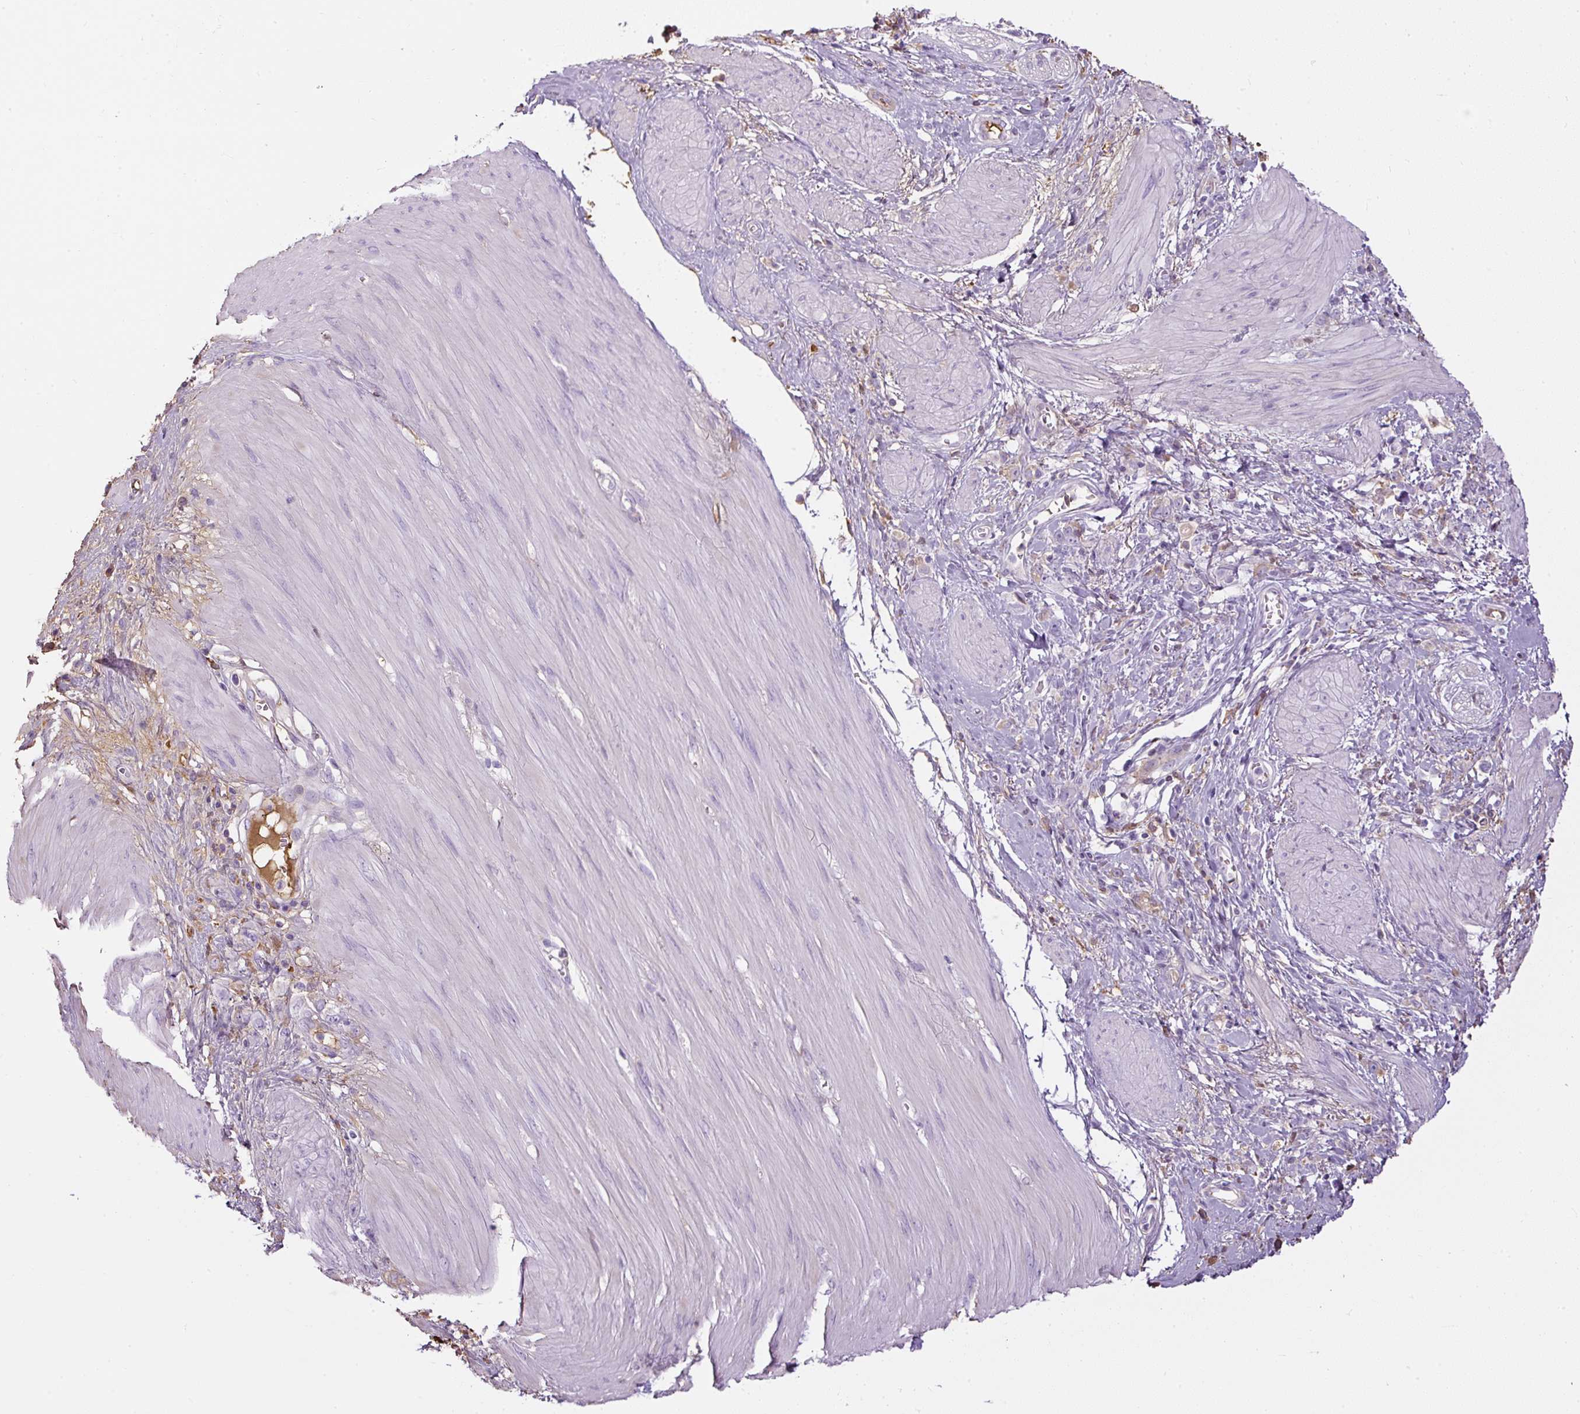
{"staining": {"intensity": "negative", "quantity": "none", "location": "none"}, "tissue": "stomach cancer", "cell_type": "Tumor cells", "image_type": "cancer", "snomed": [{"axis": "morphology", "description": "Adenocarcinoma, NOS"}, {"axis": "topography", "description": "Stomach"}], "caption": "Immunohistochemical staining of human stomach cancer (adenocarcinoma) reveals no significant expression in tumor cells.", "gene": "APOA1", "patient": {"sex": "female", "age": 76}}